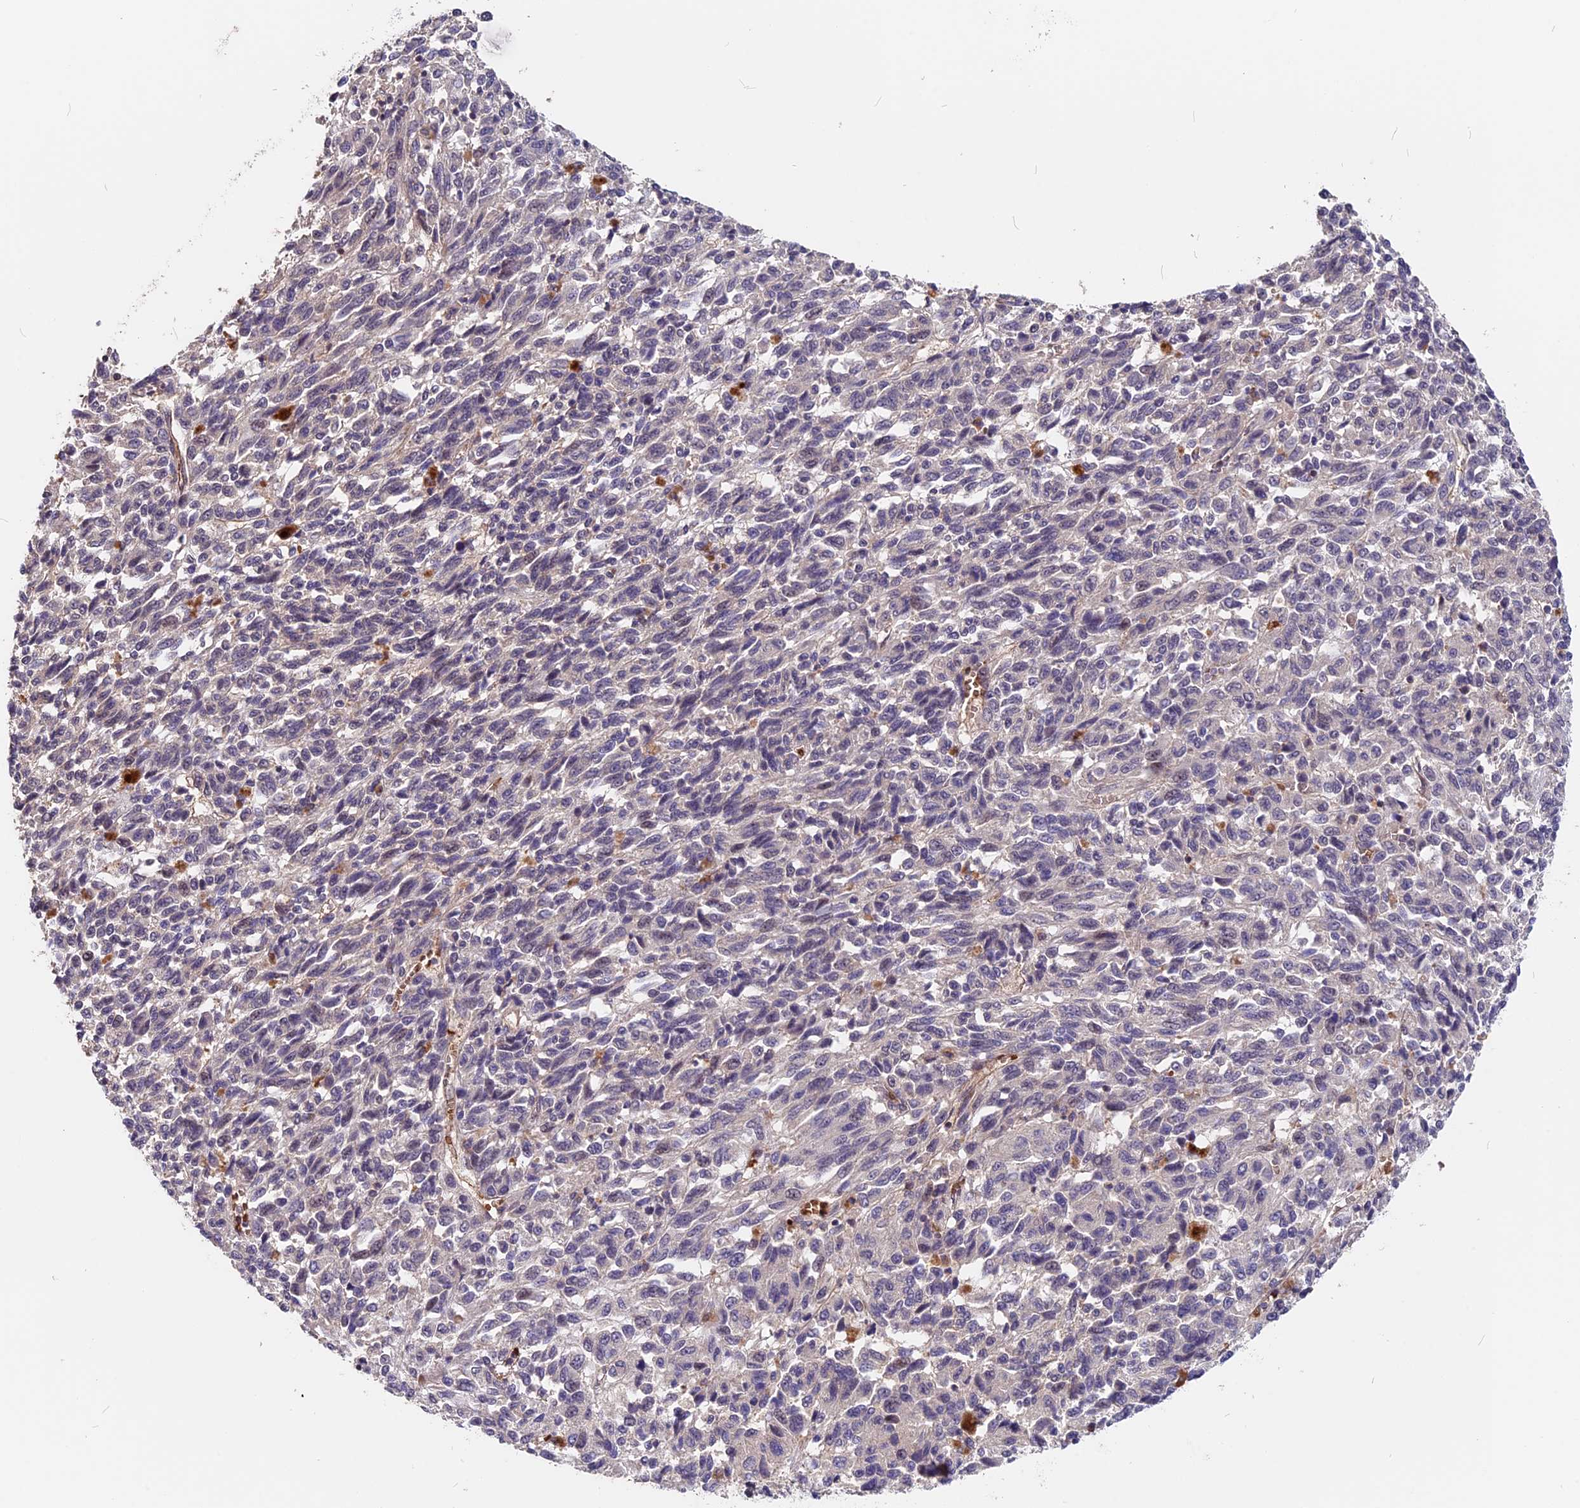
{"staining": {"intensity": "negative", "quantity": "none", "location": "none"}, "tissue": "melanoma", "cell_type": "Tumor cells", "image_type": "cancer", "snomed": [{"axis": "morphology", "description": "Malignant melanoma, Metastatic site"}, {"axis": "topography", "description": "Lung"}], "caption": "This image is of malignant melanoma (metastatic site) stained with immunohistochemistry to label a protein in brown with the nuclei are counter-stained blue. There is no staining in tumor cells.", "gene": "ZC3H10", "patient": {"sex": "male", "age": 64}}